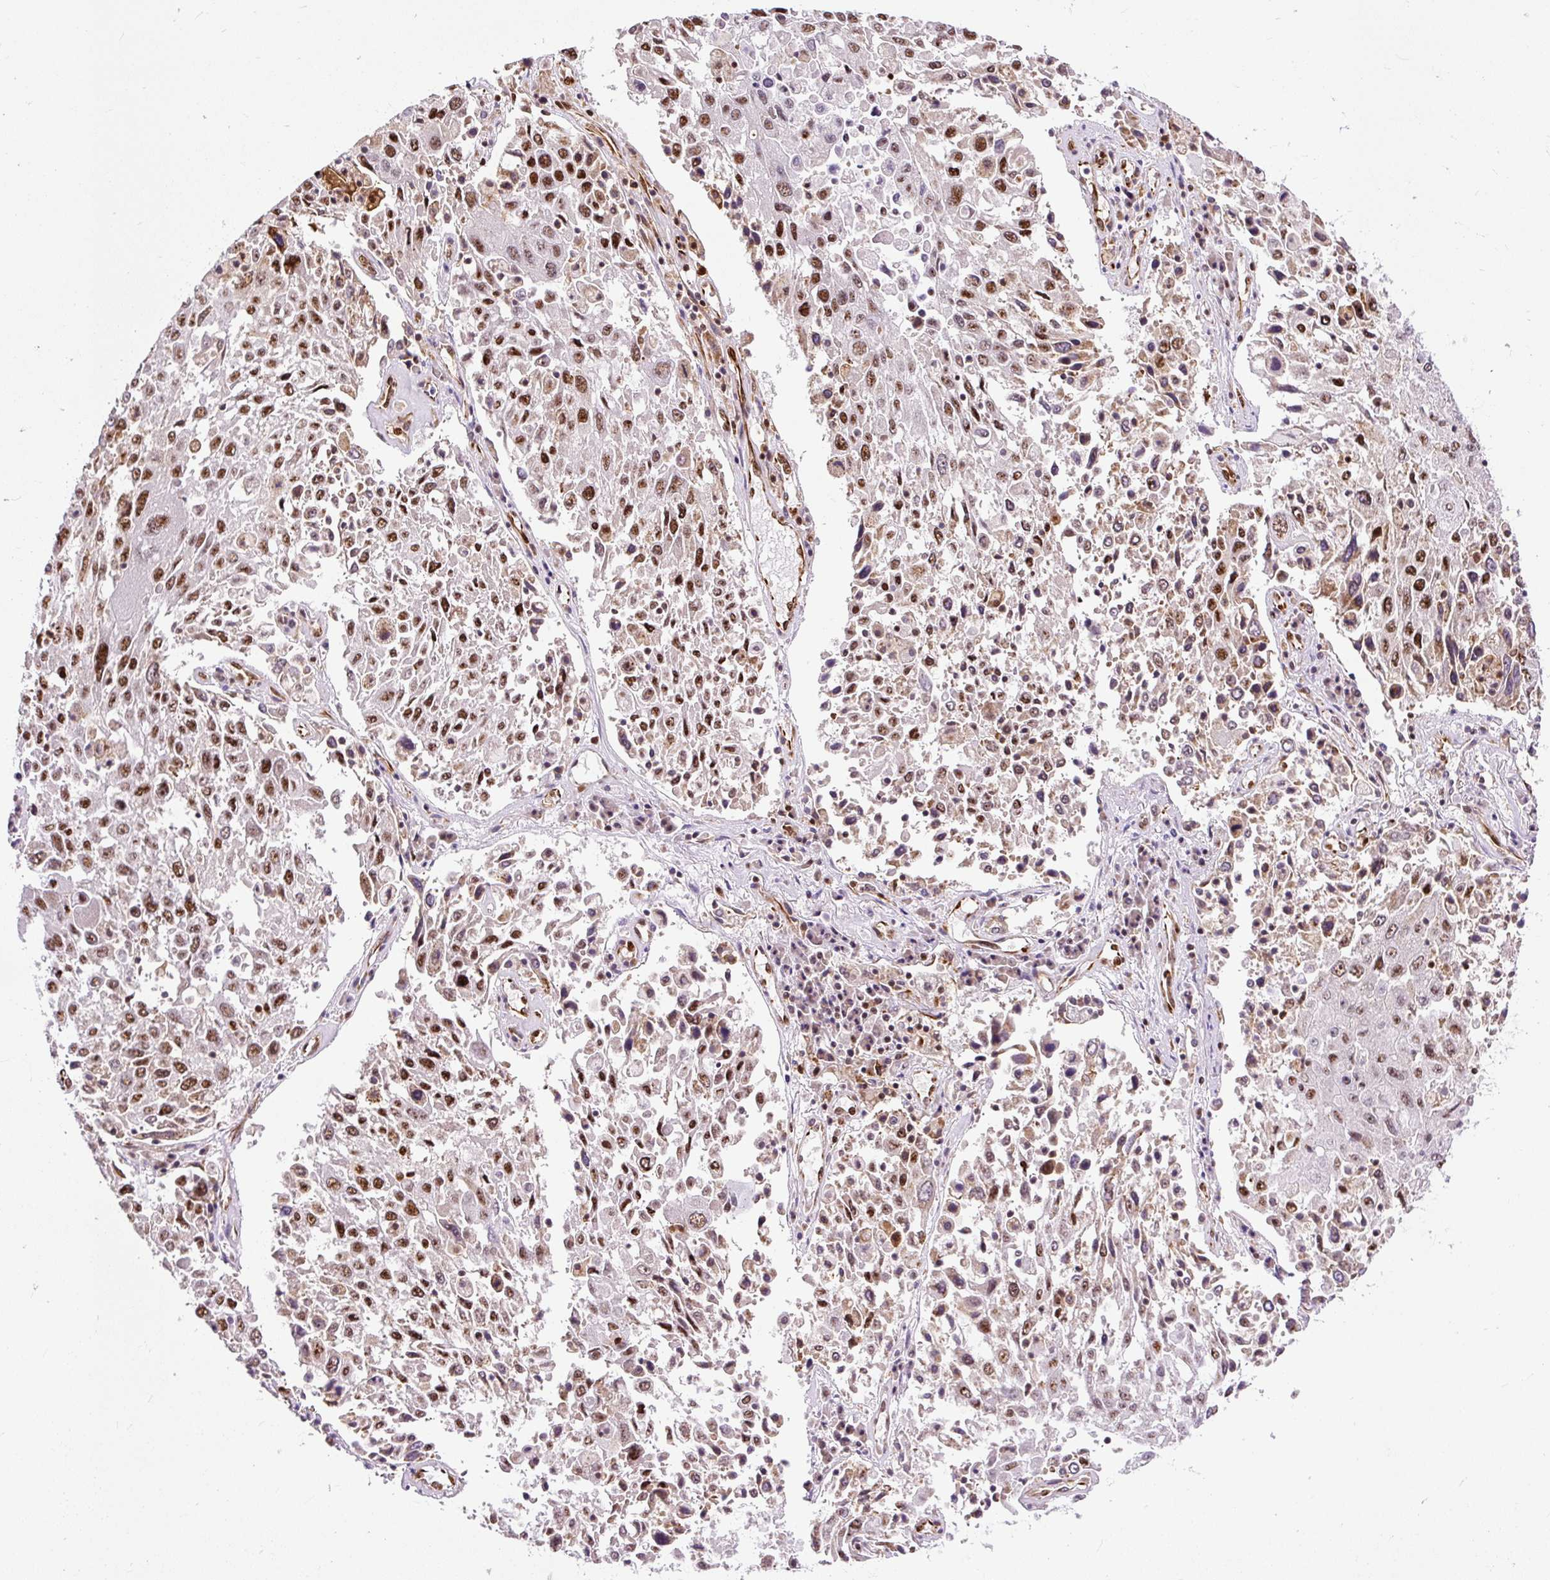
{"staining": {"intensity": "moderate", "quantity": ">75%", "location": "nuclear"}, "tissue": "lung cancer", "cell_type": "Tumor cells", "image_type": "cancer", "snomed": [{"axis": "morphology", "description": "Squamous cell carcinoma, NOS"}, {"axis": "topography", "description": "Lung"}], "caption": "Immunohistochemical staining of lung cancer reveals medium levels of moderate nuclear staining in about >75% of tumor cells.", "gene": "LUC7L2", "patient": {"sex": "male", "age": 65}}